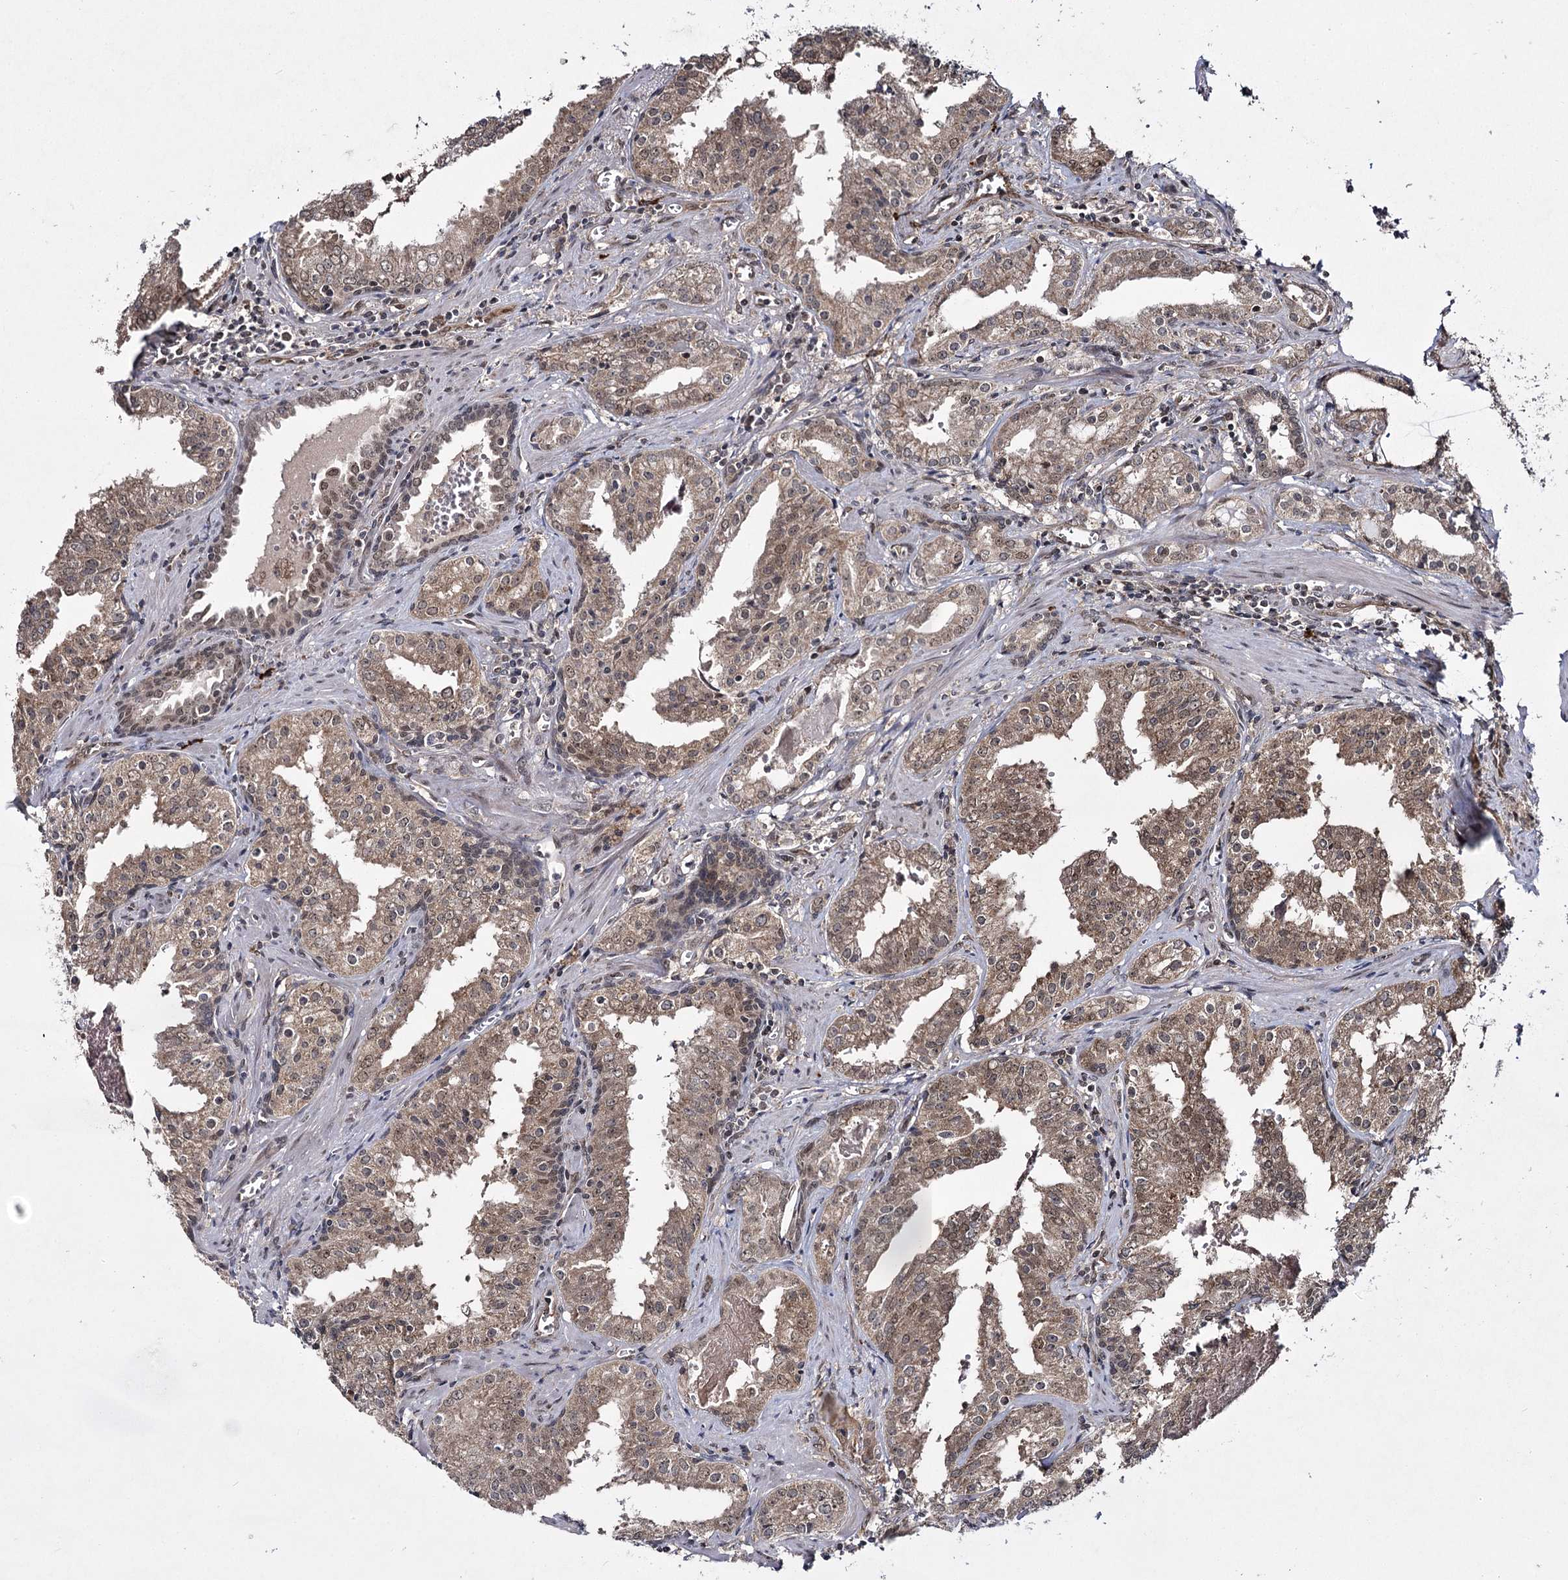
{"staining": {"intensity": "moderate", "quantity": ">75%", "location": "cytoplasmic/membranous,nuclear"}, "tissue": "prostate cancer", "cell_type": "Tumor cells", "image_type": "cancer", "snomed": [{"axis": "morphology", "description": "Adenocarcinoma, High grade"}, {"axis": "topography", "description": "Prostate"}], "caption": "High-grade adenocarcinoma (prostate) was stained to show a protein in brown. There is medium levels of moderate cytoplasmic/membranous and nuclear staining in about >75% of tumor cells.", "gene": "TRNT1", "patient": {"sex": "male", "age": 68}}